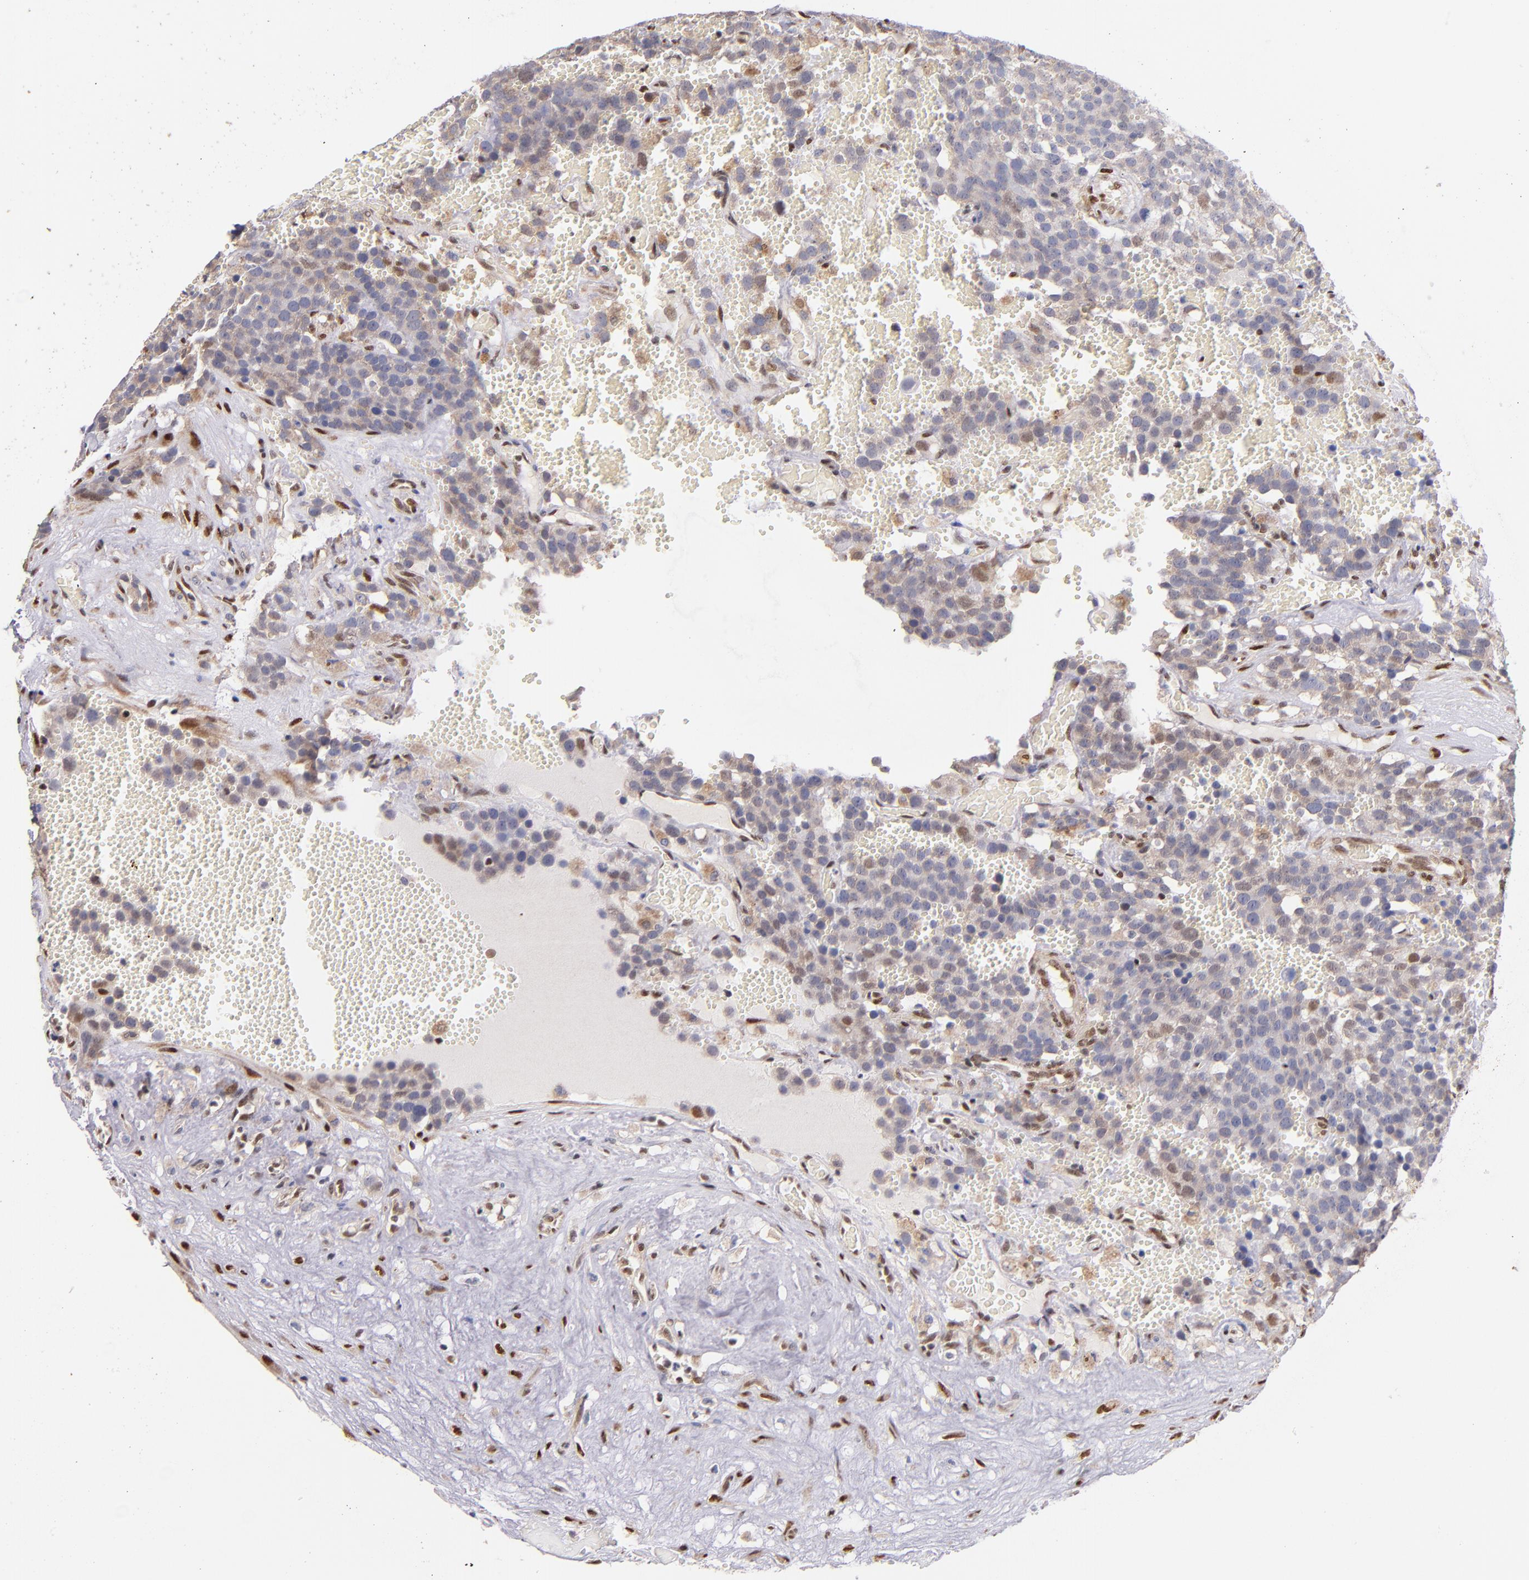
{"staining": {"intensity": "weak", "quantity": "<25%", "location": "nuclear"}, "tissue": "testis cancer", "cell_type": "Tumor cells", "image_type": "cancer", "snomed": [{"axis": "morphology", "description": "Seminoma, NOS"}, {"axis": "topography", "description": "Testis"}], "caption": "Immunohistochemistry photomicrograph of testis cancer (seminoma) stained for a protein (brown), which displays no positivity in tumor cells.", "gene": "SRF", "patient": {"sex": "male", "age": 71}}